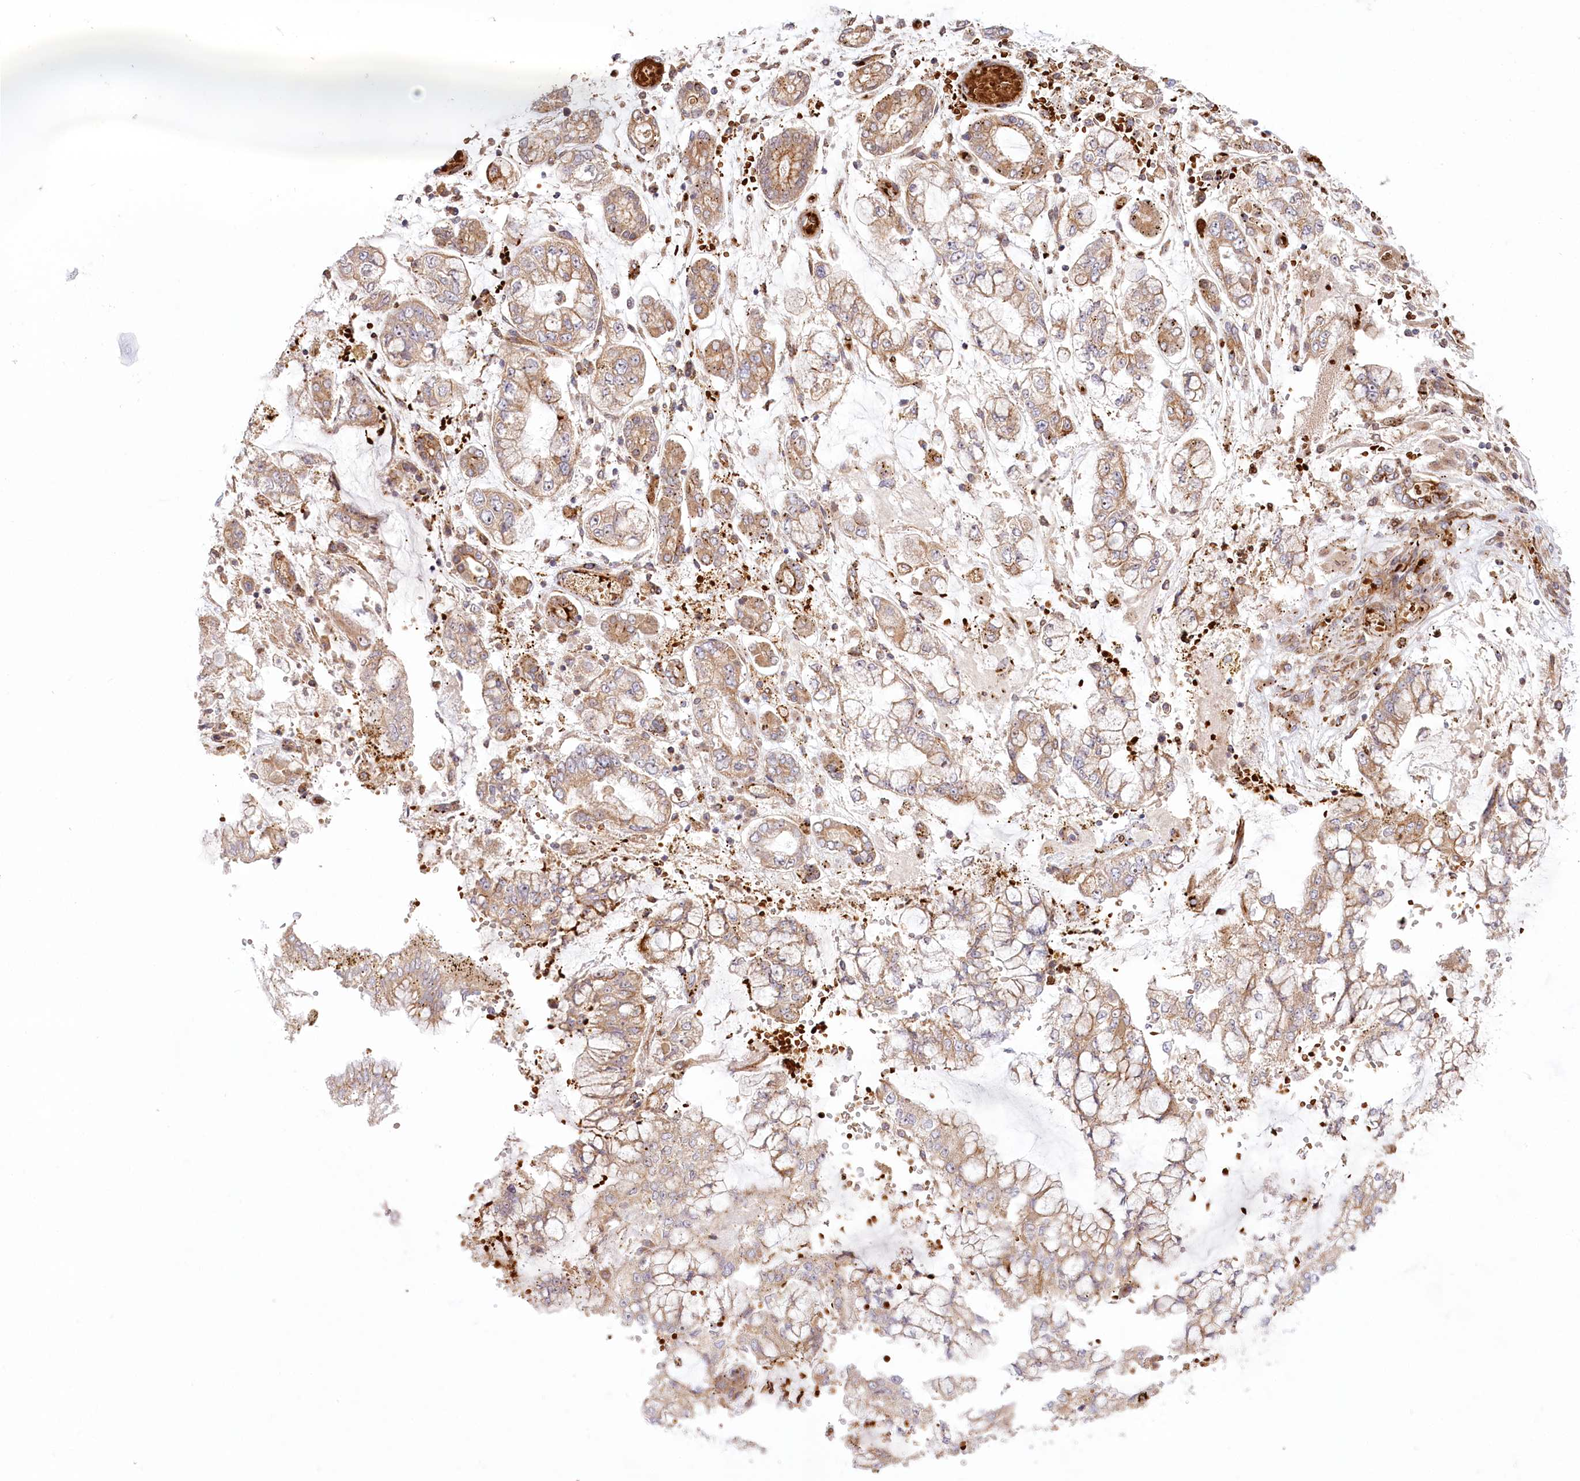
{"staining": {"intensity": "moderate", "quantity": ">75%", "location": "cytoplasmic/membranous"}, "tissue": "stomach cancer", "cell_type": "Tumor cells", "image_type": "cancer", "snomed": [{"axis": "morphology", "description": "Normal tissue, NOS"}, {"axis": "morphology", "description": "Adenocarcinoma, NOS"}, {"axis": "topography", "description": "Stomach, upper"}, {"axis": "topography", "description": "Stomach"}], "caption": "Brown immunohistochemical staining in stomach adenocarcinoma shows moderate cytoplasmic/membranous staining in approximately >75% of tumor cells.", "gene": "COMMD3", "patient": {"sex": "male", "age": 76}}